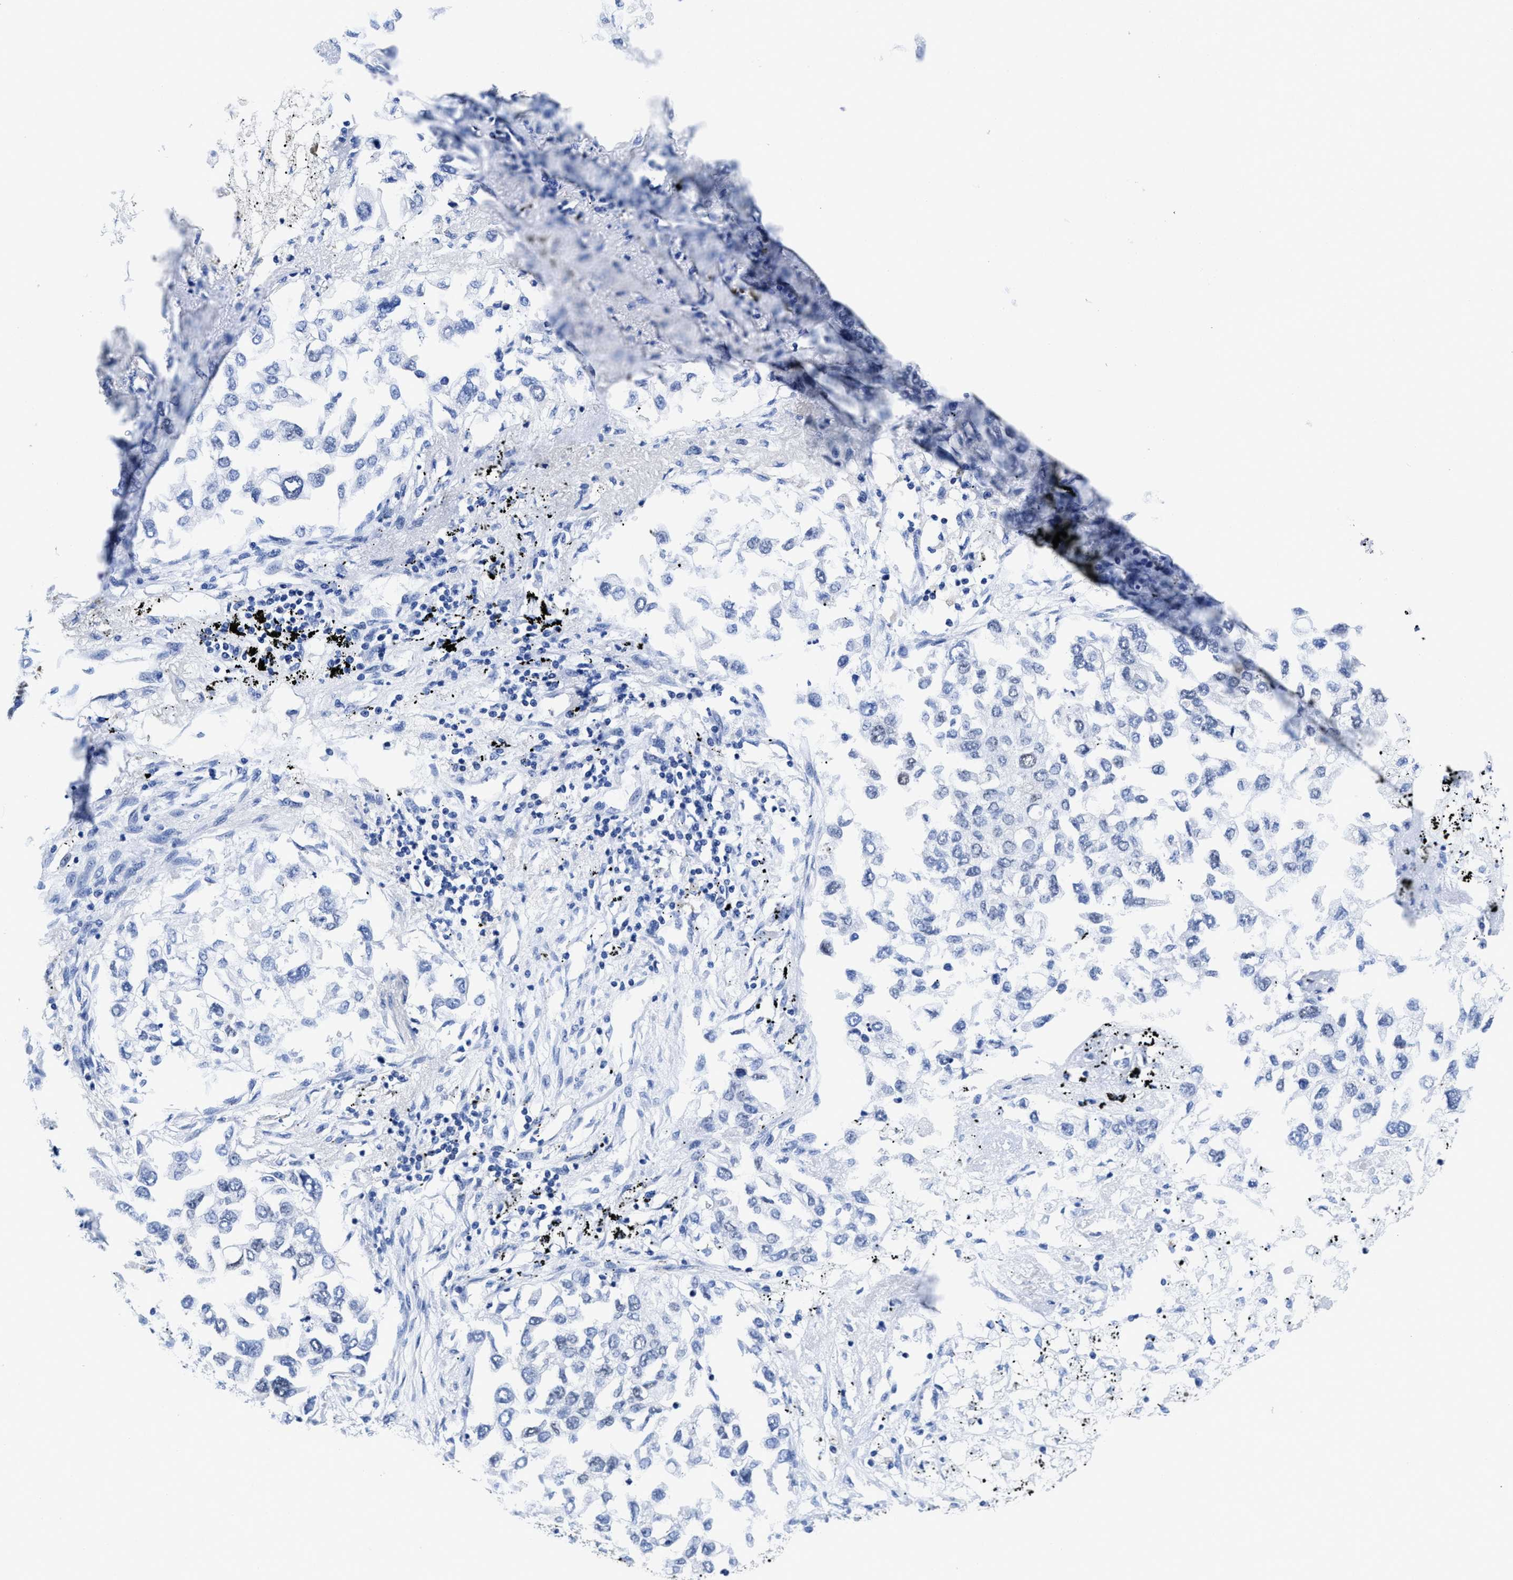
{"staining": {"intensity": "negative", "quantity": "none", "location": "none"}, "tissue": "lung cancer", "cell_type": "Tumor cells", "image_type": "cancer", "snomed": [{"axis": "morphology", "description": "Inflammation, NOS"}, {"axis": "morphology", "description": "Adenocarcinoma, NOS"}, {"axis": "topography", "description": "Lung"}], "caption": "Tumor cells show no significant staining in lung cancer.", "gene": "ACLY", "patient": {"sex": "male", "age": 63}}